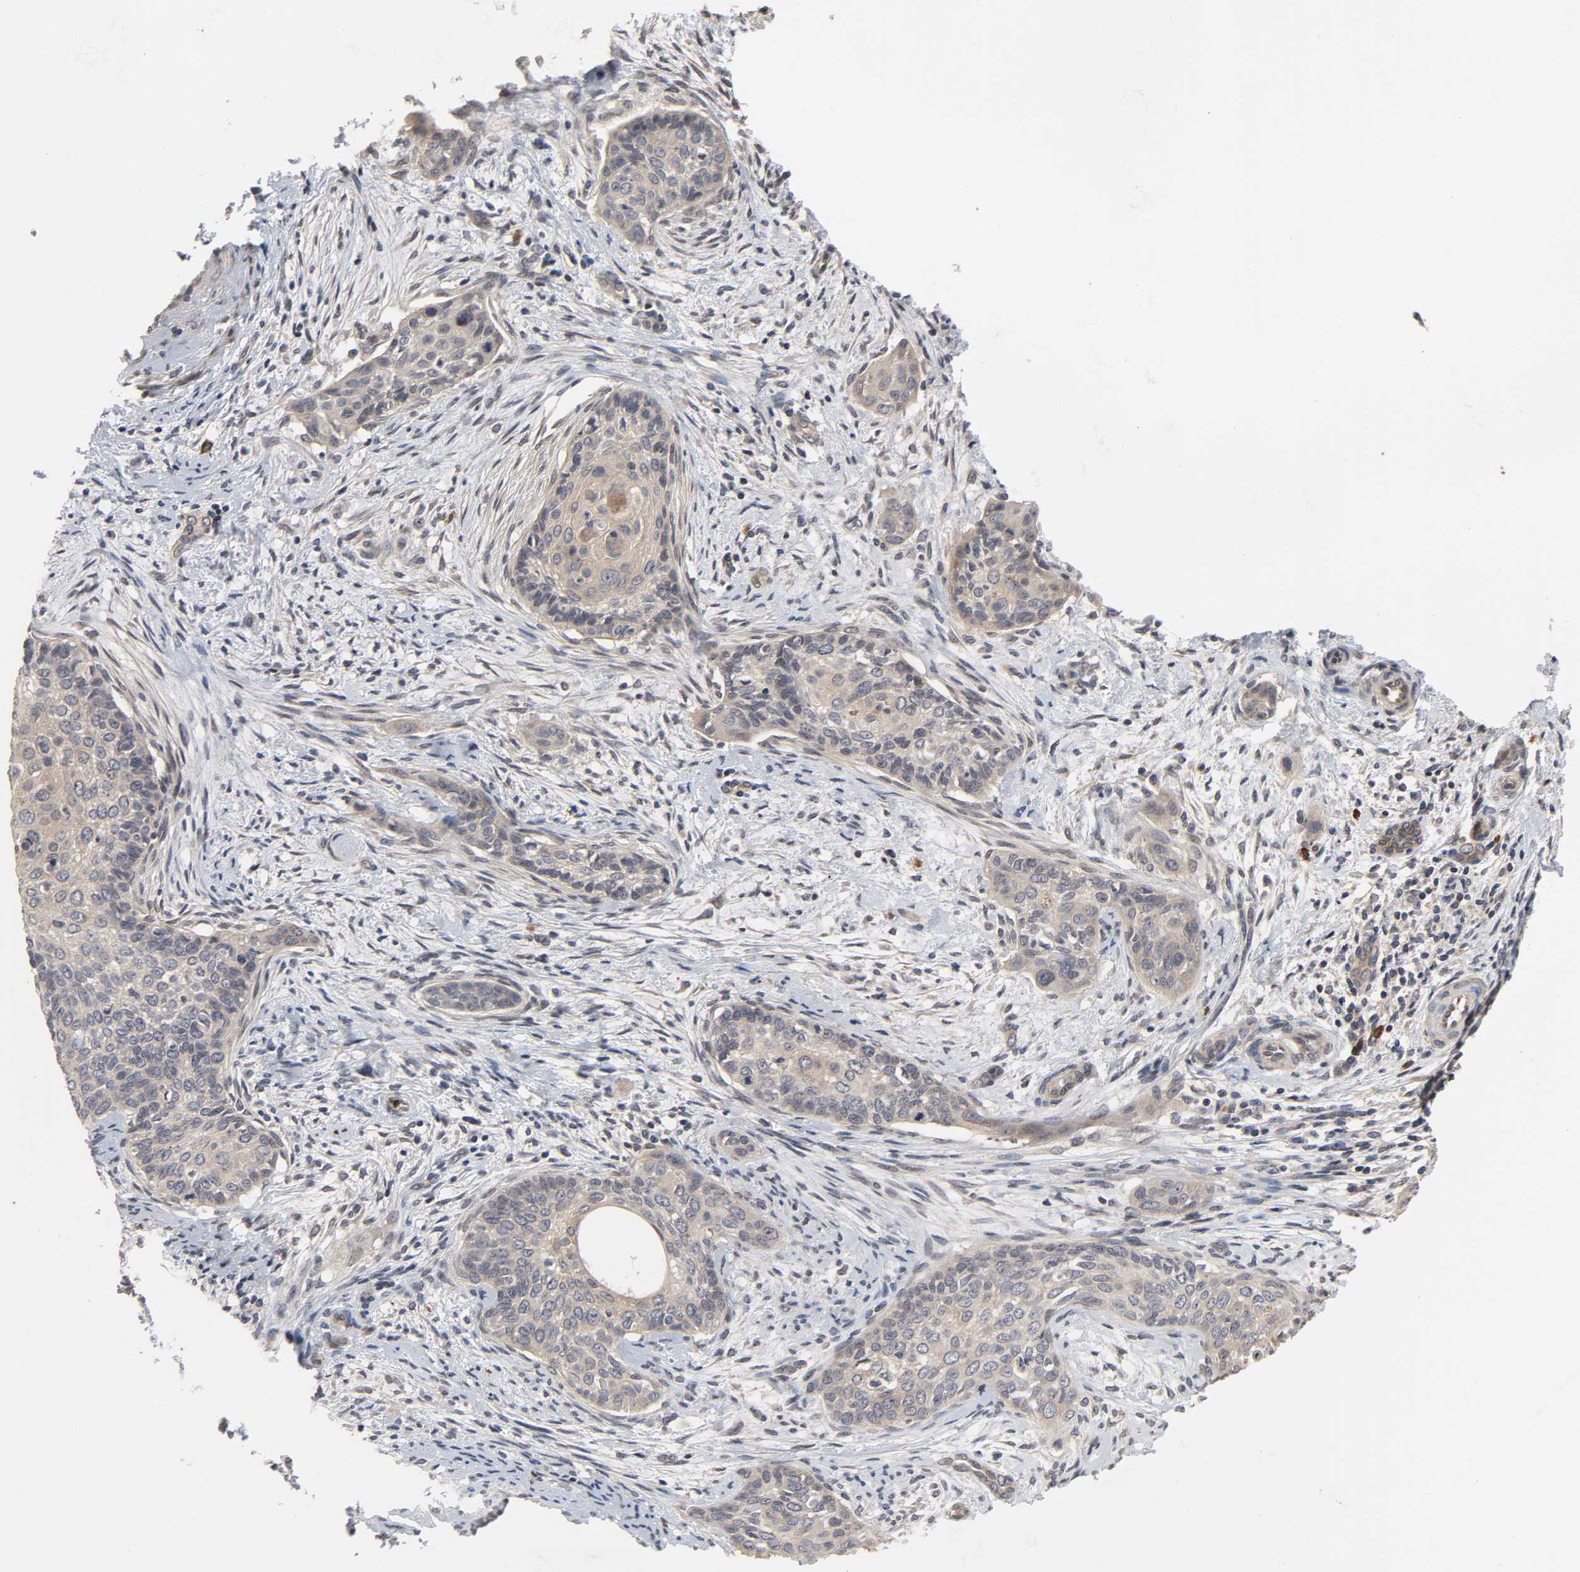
{"staining": {"intensity": "weak", "quantity": ">75%", "location": "cytoplasmic/membranous"}, "tissue": "cervical cancer", "cell_type": "Tumor cells", "image_type": "cancer", "snomed": [{"axis": "morphology", "description": "Squamous cell carcinoma, NOS"}, {"axis": "topography", "description": "Cervix"}], "caption": "Weak cytoplasmic/membranous staining is appreciated in about >75% of tumor cells in squamous cell carcinoma (cervical). The protein is shown in brown color, while the nuclei are stained blue.", "gene": "CCDC175", "patient": {"sex": "female", "age": 33}}